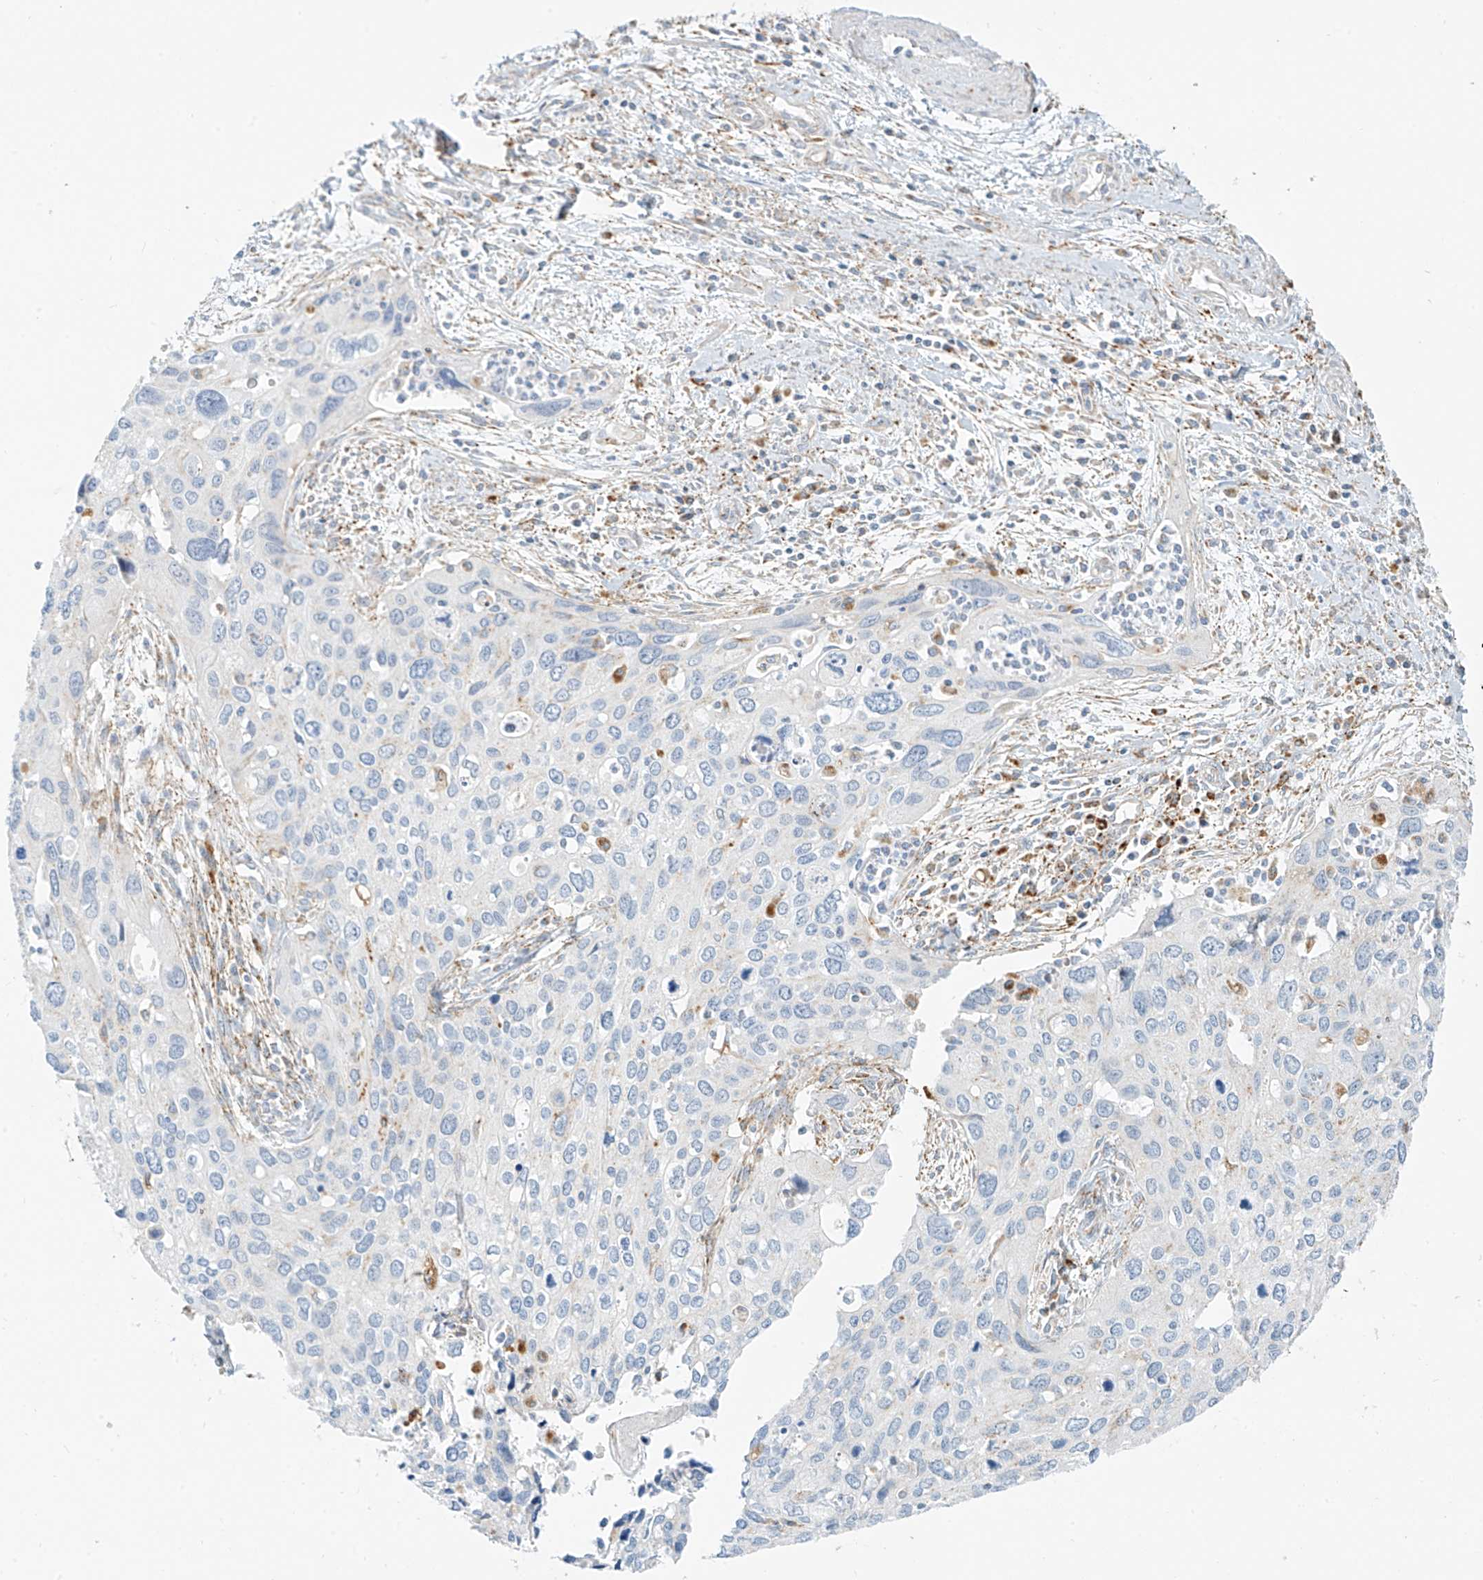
{"staining": {"intensity": "negative", "quantity": "none", "location": "none"}, "tissue": "cervical cancer", "cell_type": "Tumor cells", "image_type": "cancer", "snomed": [{"axis": "morphology", "description": "Squamous cell carcinoma, NOS"}, {"axis": "topography", "description": "Cervix"}], "caption": "There is no significant expression in tumor cells of cervical cancer.", "gene": "SLC35F6", "patient": {"sex": "female", "age": 55}}